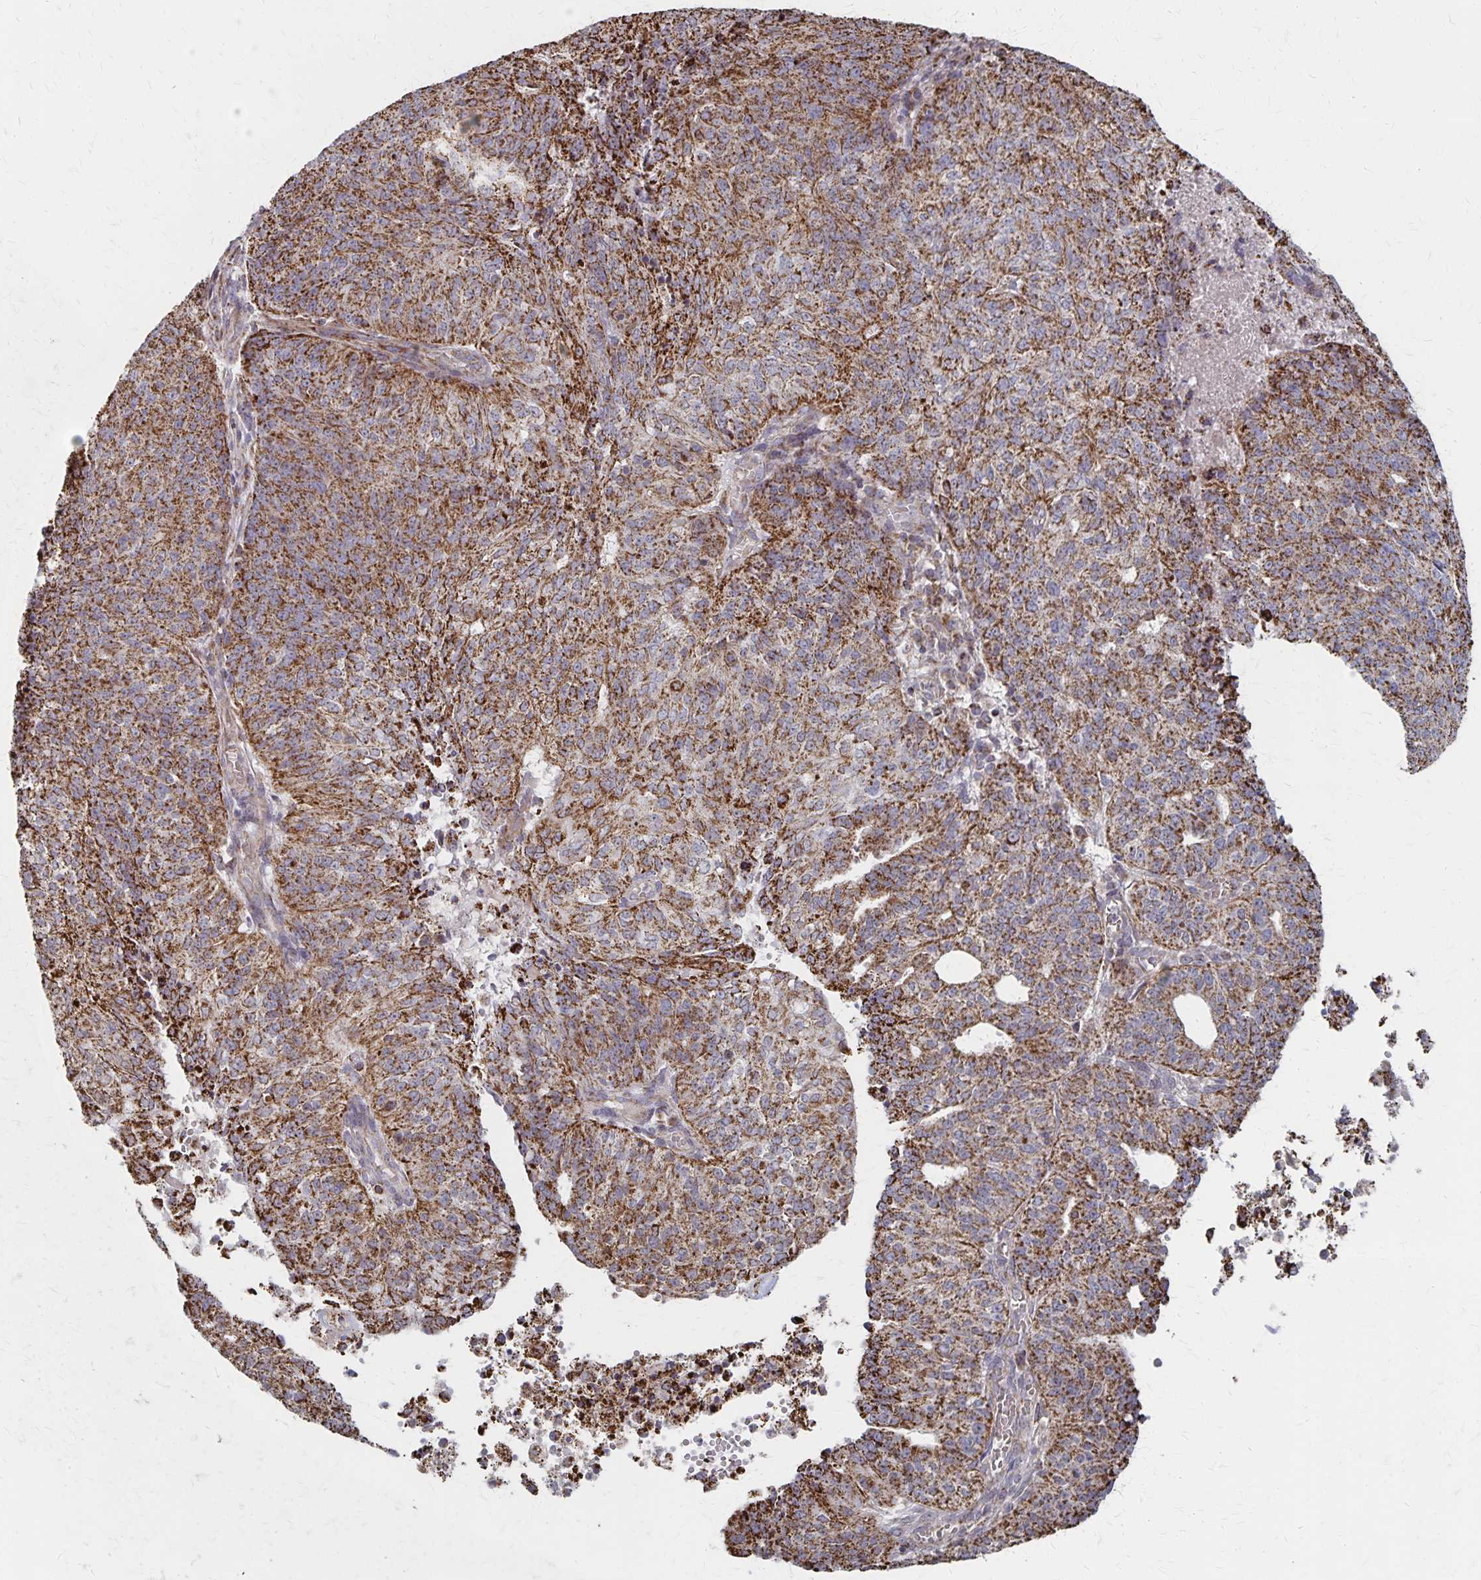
{"staining": {"intensity": "strong", "quantity": ">75%", "location": "cytoplasmic/membranous"}, "tissue": "endometrial cancer", "cell_type": "Tumor cells", "image_type": "cancer", "snomed": [{"axis": "morphology", "description": "Adenocarcinoma, NOS"}, {"axis": "topography", "description": "Endometrium"}], "caption": "Immunohistochemical staining of human endometrial cancer (adenocarcinoma) demonstrates high levels of strong cytoplasmic/membranous protein positivity in approximately >75% of tumor cells.", "gene": "DYRK4", "patient": {"sex": "female", "age": 82}}